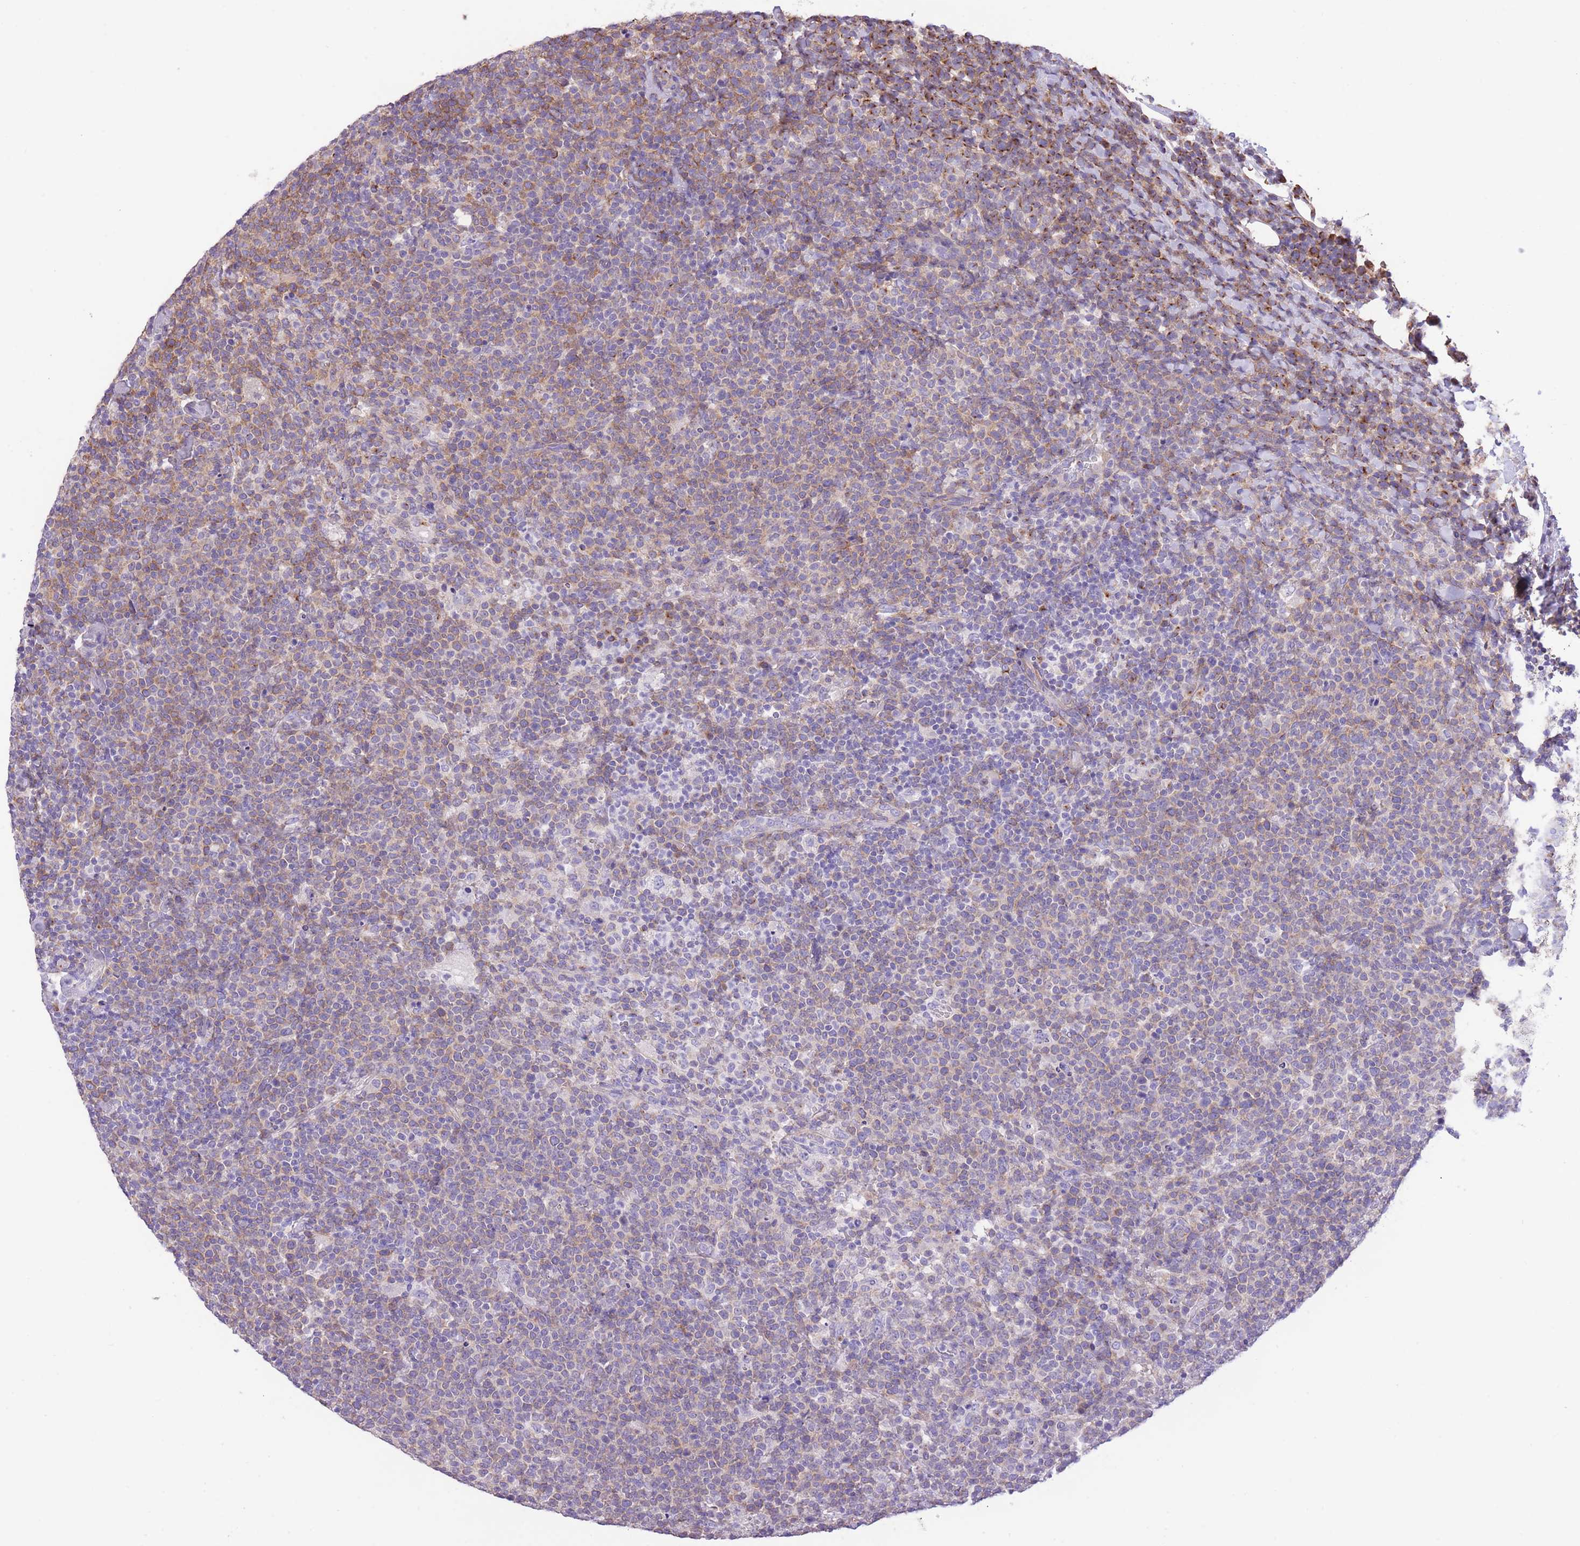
{"staining": {"intensity": "weak", "quantity": "25%-75%", "location": "cytoplasmic/membranous"}, "tissue": "lymphoma", "cell_type": "Tumor cells", "image_type": "cancer", "snomed": [{"axis": "morphology", "description": "Malignant lymphoma, non-Hodgkin's type, High grade"}, {"axis": "topography", "description": "Lymph node"}], "caption": "Weak cytoplasmic/membranous protein staining is seen in approximately 25%-75% of tumor cells in high-grade malignant lymphoma, non-Hodgkin's type. Using DAB (3,3'-diaminobenzidine) (brown) and hematoxylin (blue) stains, captured at high magnification using brightfield microscopy.", "gene": "RHOU", "patient": {"sex": "male", "age": 61}}